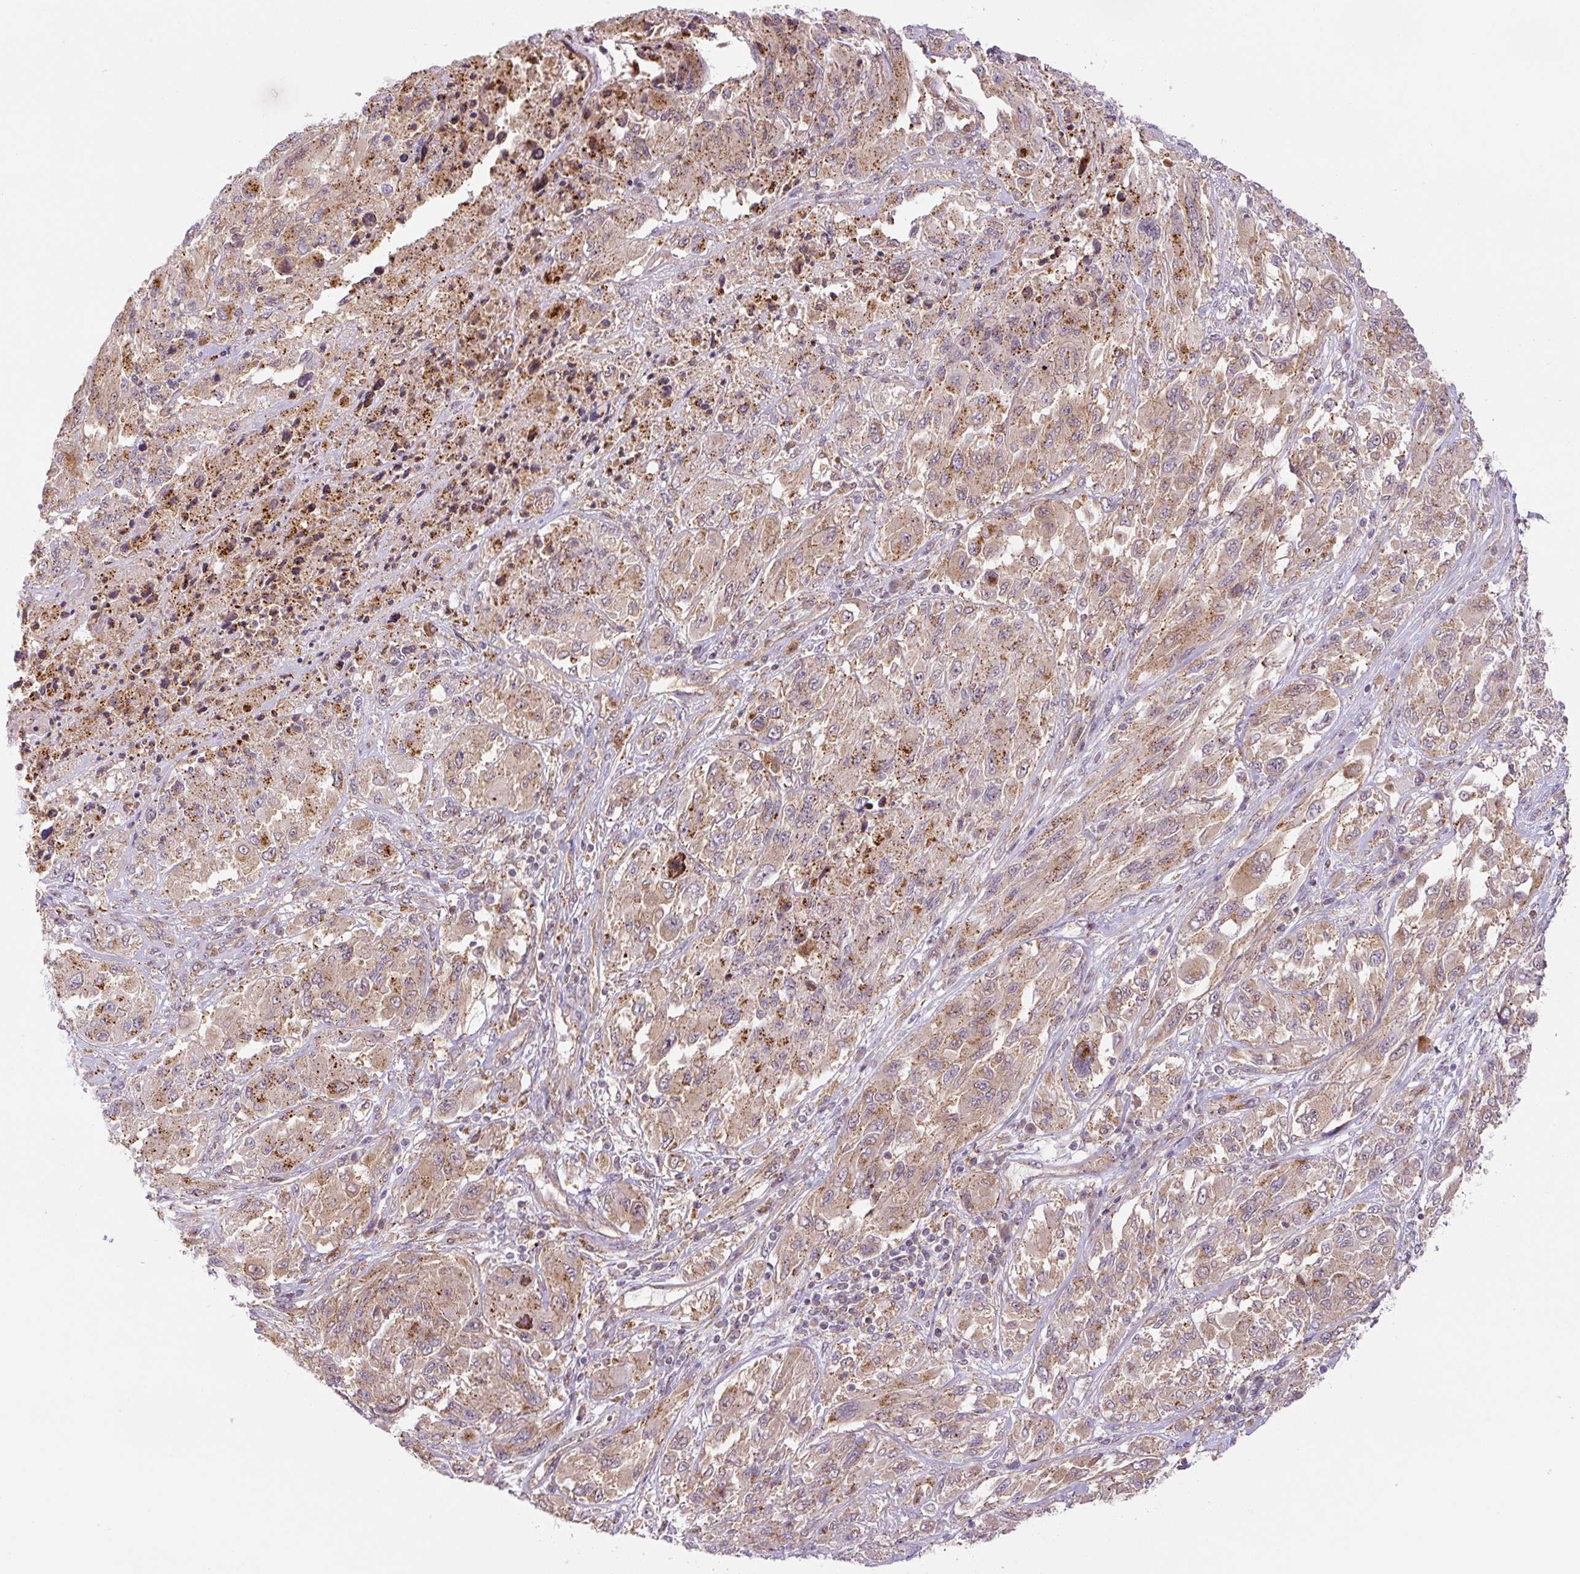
{"staining": {"intensity": "moderate", "quantity": ">75%", "location": "cytoplasmic/membranous"}, "tissue": "melanoma", "cell_type": "Tumor cells", "image_type": "cancer", "snomed": [{"axis": "morphology", "description": "Malignant melanoma, NOS"}, {"axis": "topography", "description": "Skin"}], "caption": "Immunohistochemistry (IHC) micrograph of neoplastic tissue: malignant melanoma stained using immunohistochemistry (IHC) reveals medium levels of moderate protein expression localized specifically in the cytoplasmic/membranous of tumor cells, appearing as a cytoplasmic/membranous brown color.", "gene": "ZSWIM7", "patient": {"sex": "female", "age": 91}}